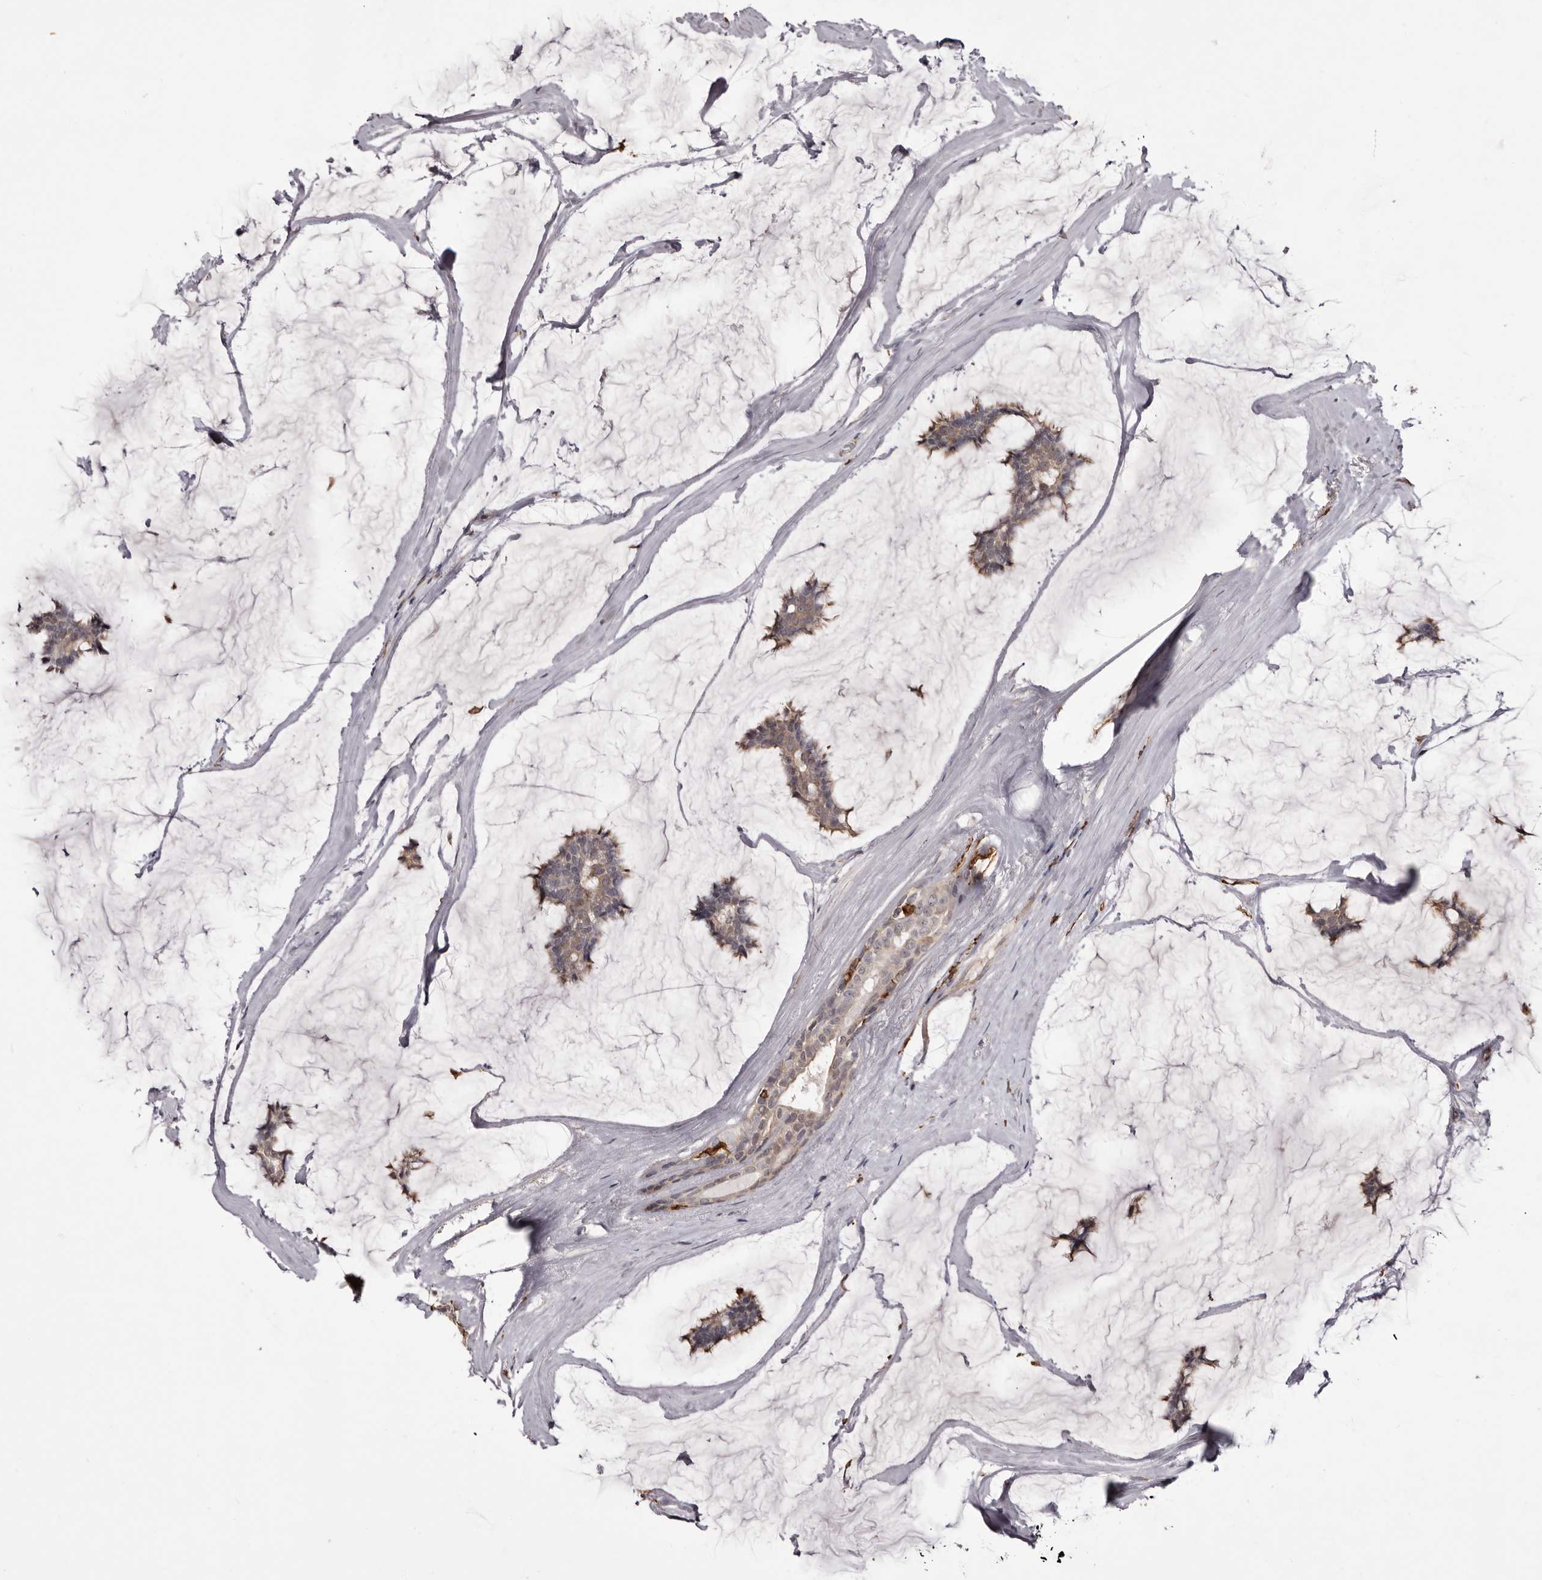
{"staining": {"intensity": "weak", "quantity": ">75%", "location": "cytoplasmic/membranous"}, "tissue": "breast cancer", "cell_type": "Tumor cells", "image_type": "cancer", "snomed": [{"axis": "morphology", "description": "Duct carcinoma"}, {"axis": "topography", "description": "Breast"}], "caption": "Human breast invasive ductal carcinoma stained with a brown dye displays weak cytoplasmic/membranous positive staining in approximately >75% of tumor cells.", "gene": "TNNI1", "patient": {"sex": "female", "age": 93}}